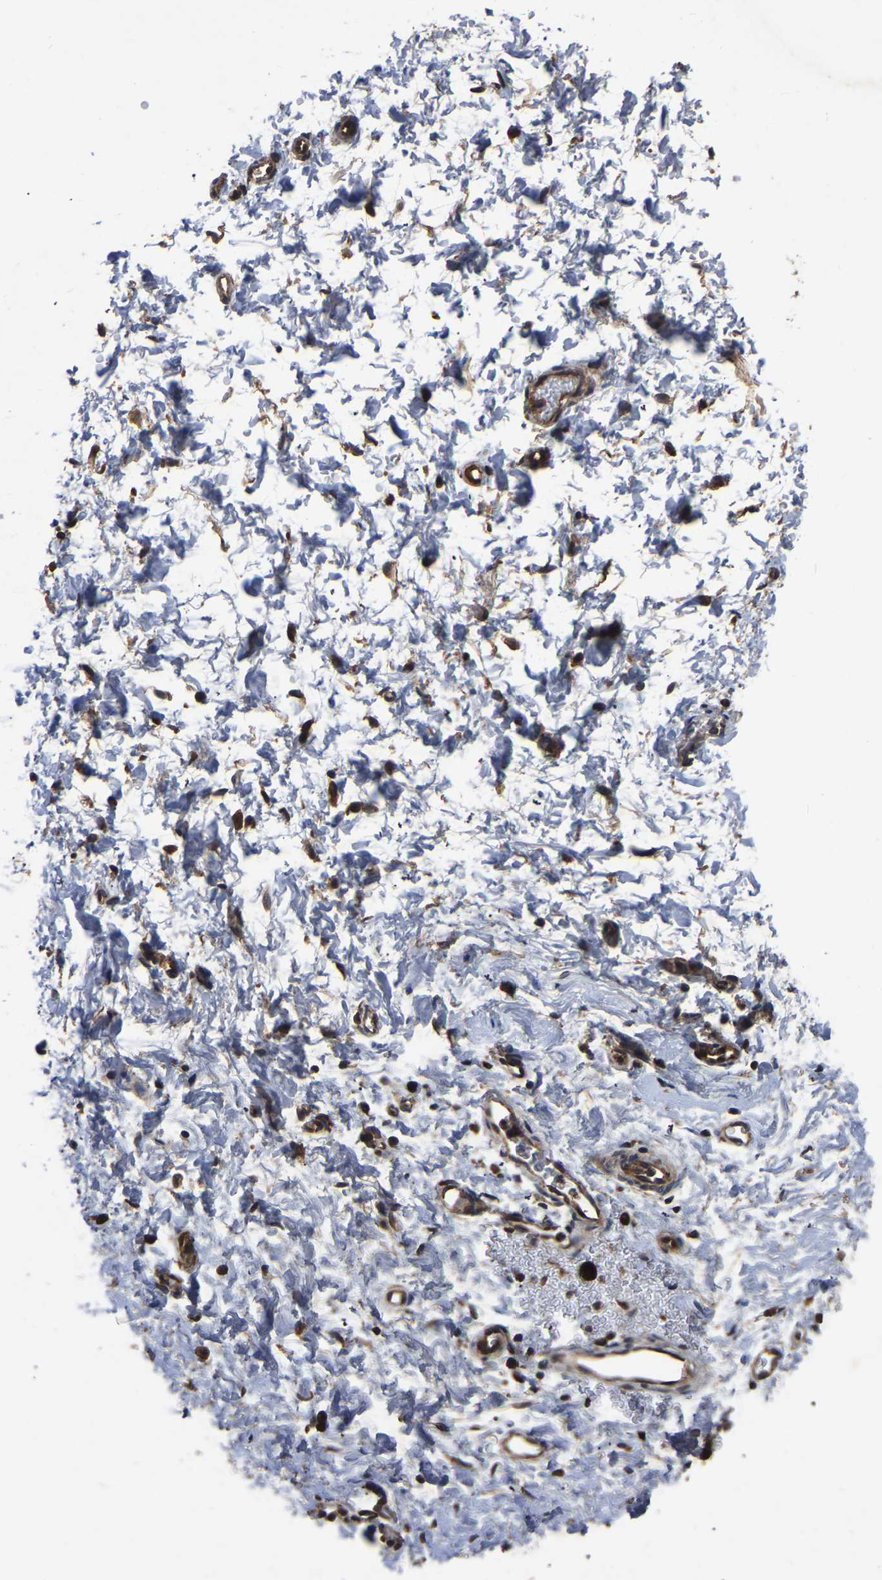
{"staining": {"intensity": "moderate", "quantity": ">75%", "location": "cytoplasmic/membranous"}, "tissue": "soft tissue", "cell_type": "Fibroblasts", "image_type": "normal", "snomed": [{"axis": "morphology", "description": "Normal tissue, NOS"}, {"axis": "topography", "description": "Cartilage tissue"}, {"axis": "topography", "description": "Bronchus"}], "caption": "IHC histopathology image of unremarkable soft tissue: soft tissue stained using immunohistochemistry (IHC) reveals medium levels of moderate protein expression localized specifically in the cytoplasmic/membranous of fibroblasts, appearing as a cytoplasmic/membranous brown color.", "gene": "CRYZL1", "patient": {"sex": "female", "age": 53}}